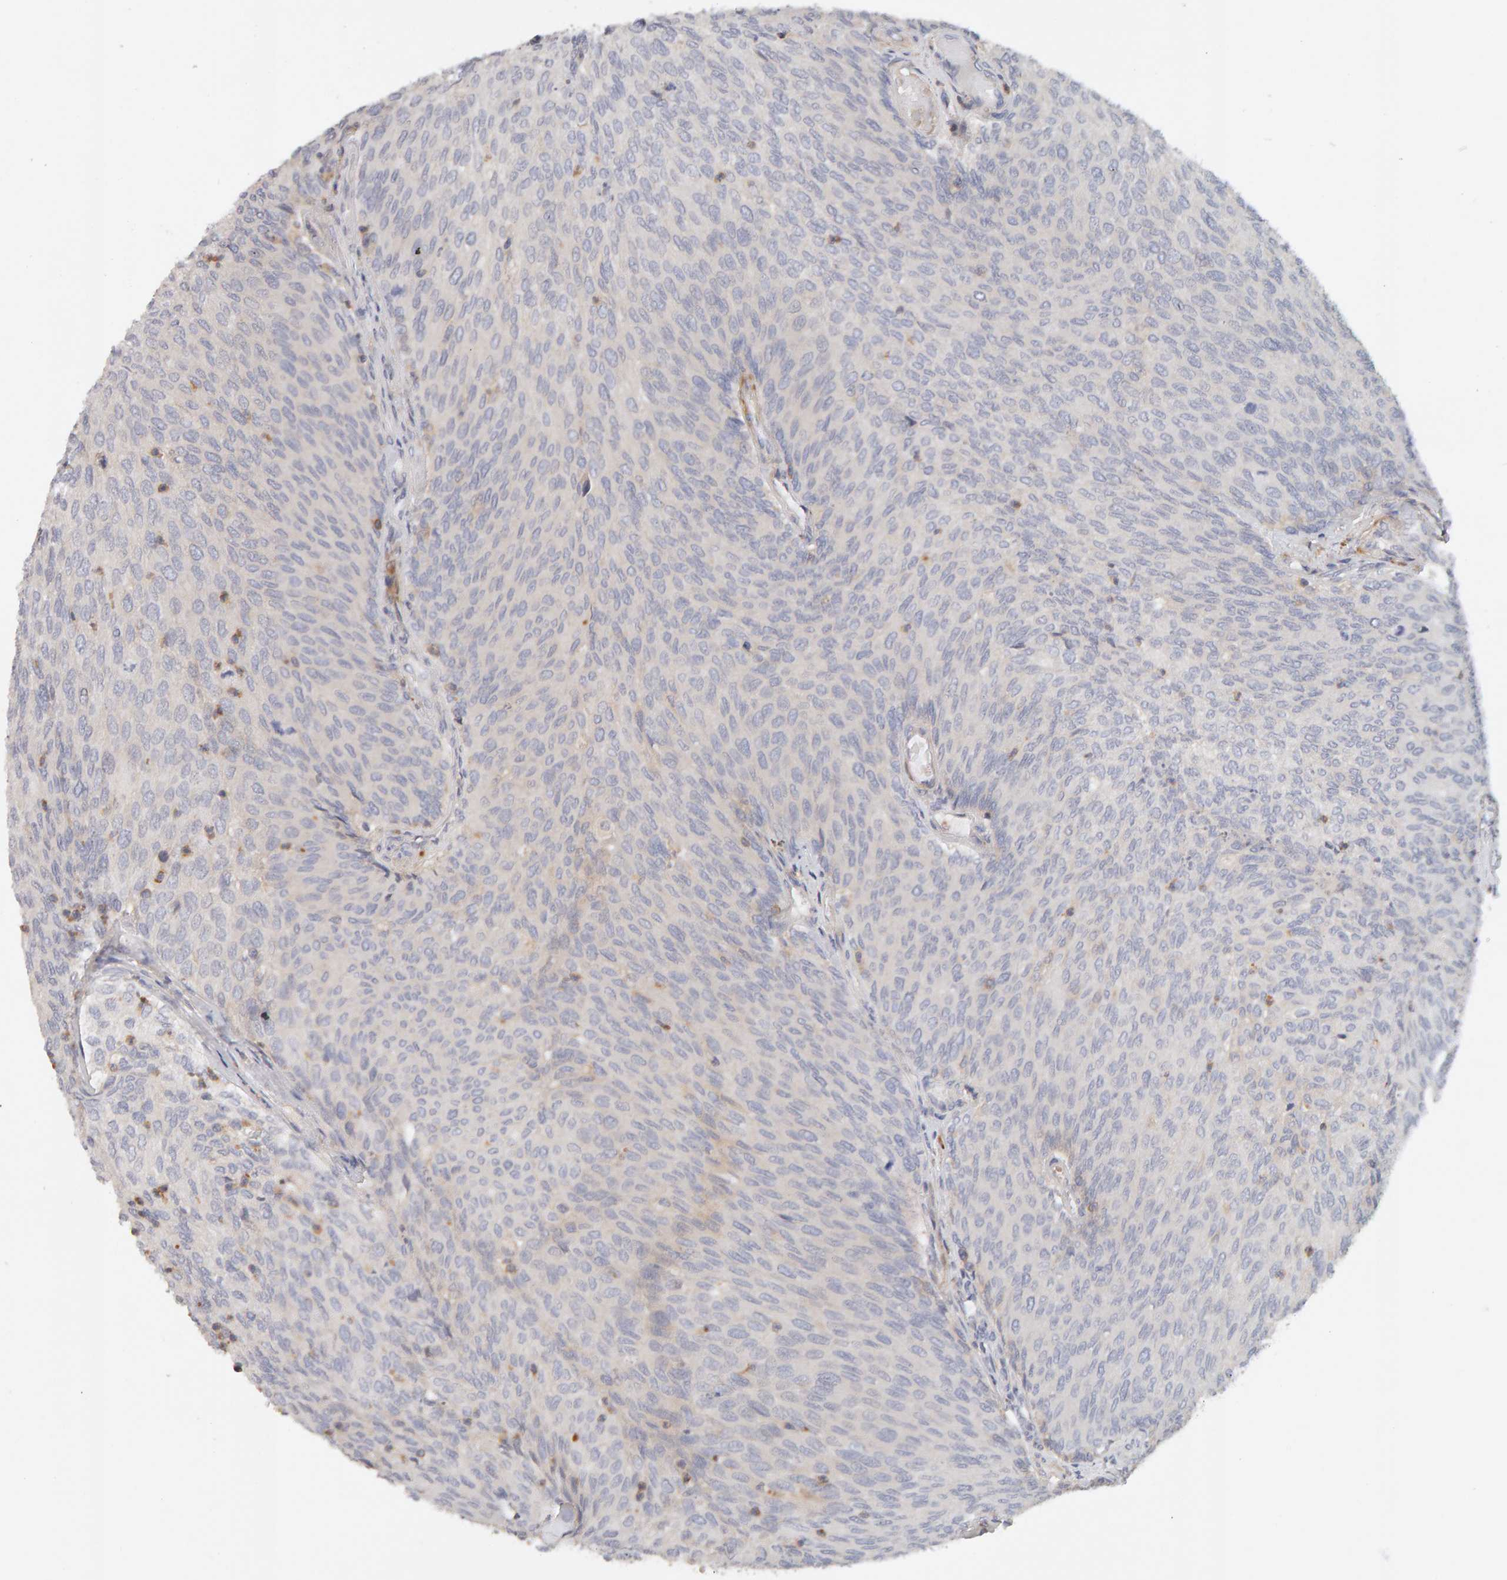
{"staining": {"intensity": "negative", "quantity": "none", "location": "none"}, "tissue": "urothelial cancer", "cell_type": "Tumor cells", "image_type": "cancer", "snomed": [{"axis": "morphology", "description": "Urothelial carcinoma, Low grade"}, {"axis": "topography", "description": "Urinary bladder"}], "caption": "Urothelial cancer stained for a protein using IHC exhibits no staining tumor cells.", "gene": "NUDCD1", "patient": {"sex": "female", "age": 79}}